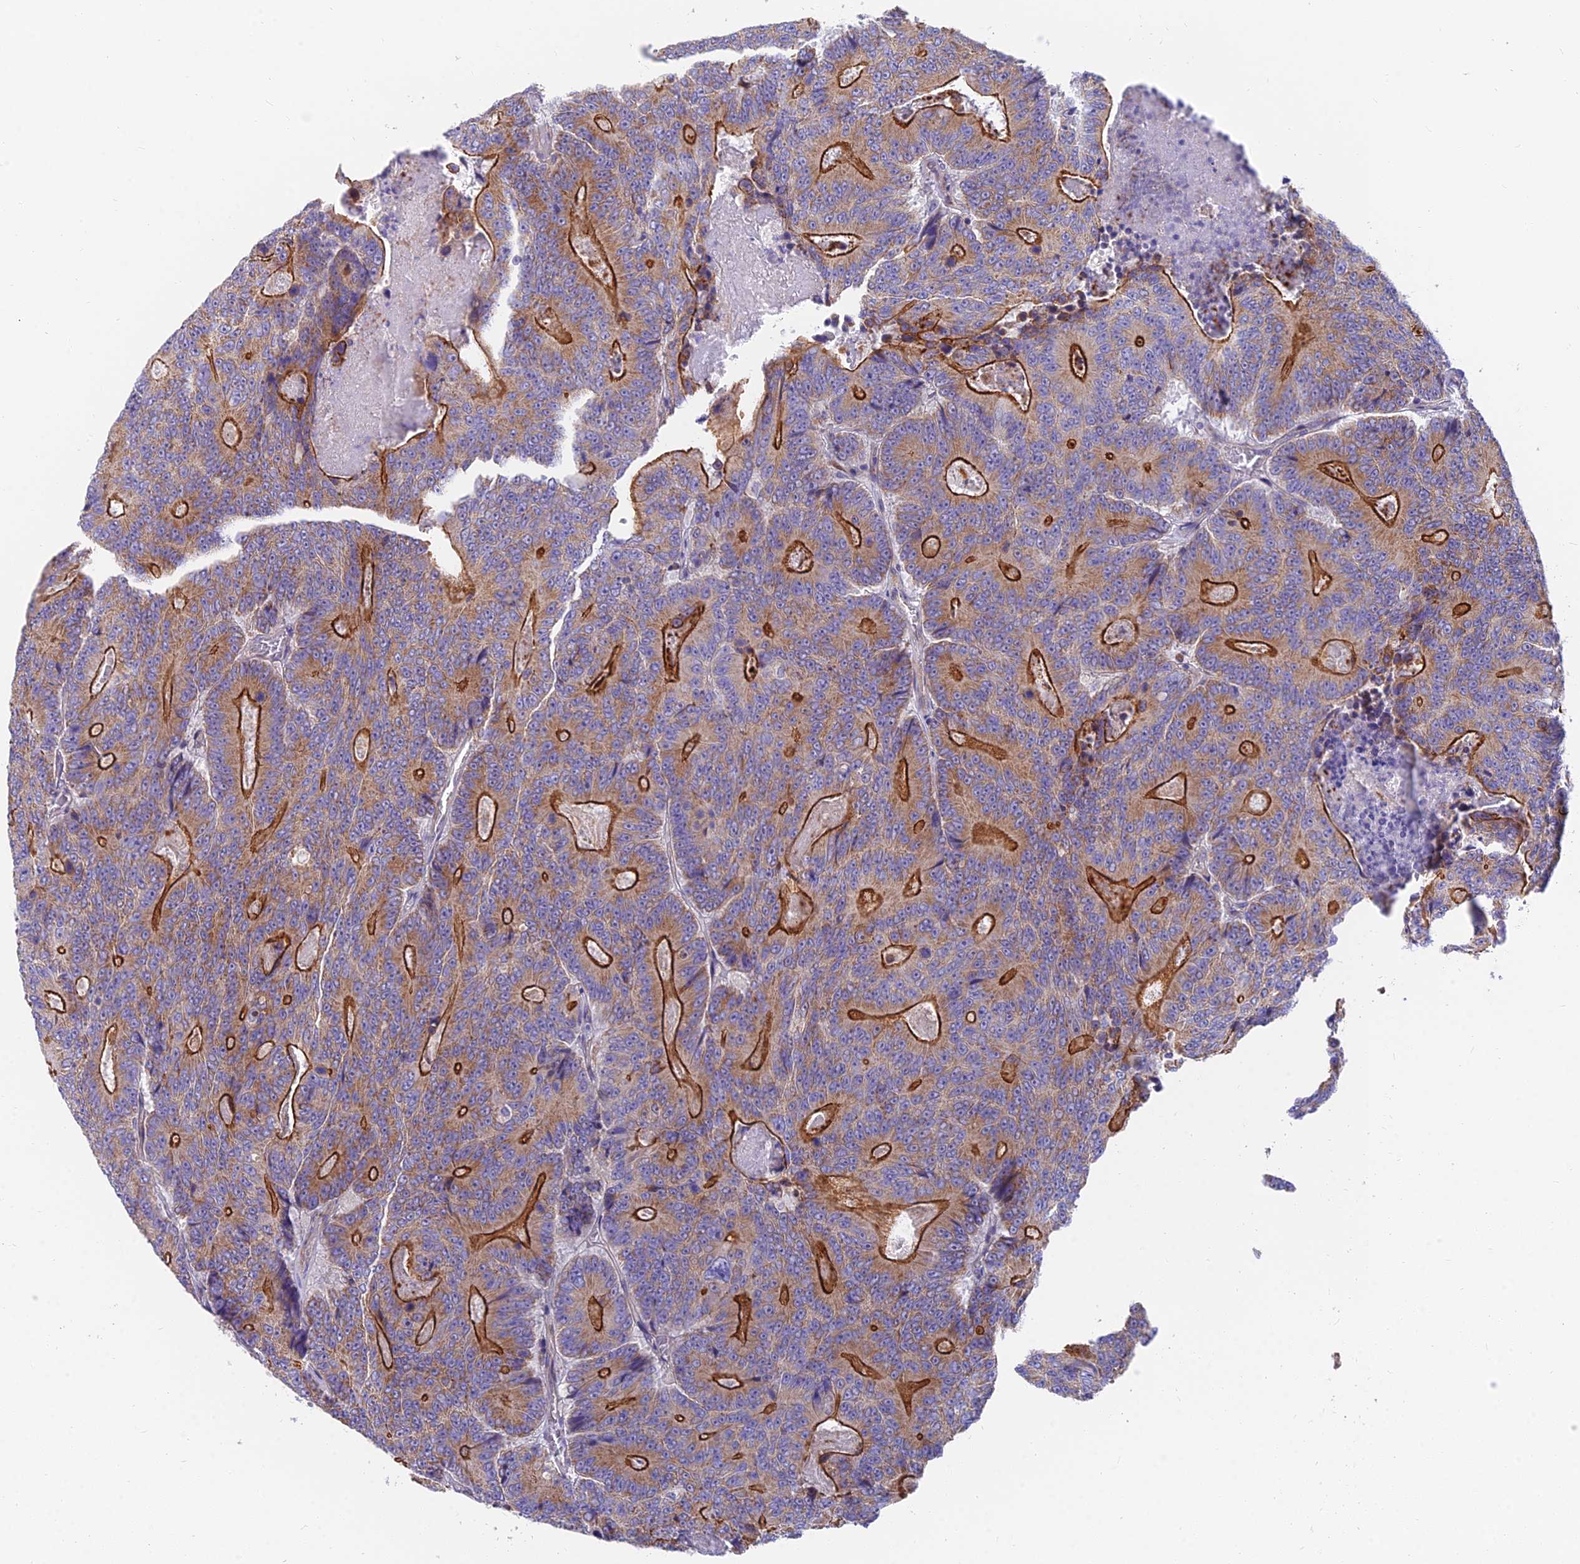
{"staining": {"intensity": "strong", "quantity": ">75%", "location": "cytoplasmic/membranous"}, "tissue": "colorectal cancer", "cell_type": "Tumor cells", "image_type": "cancer", "snomed": [{"axis": "morphology", "description": "Adenocarcinoma, NOS"}, {"axis": "topography", "description": "Colon"}], "caption": "This is an image of immunohistochemistry (IHC) staining of colorectal cancer (adenocarcinoma), which shows strong positivity in the cytoplasmic/membranous of tumor cells.", "gene": "MVB12A", "patient": {"sex": "male", "age": 83}}